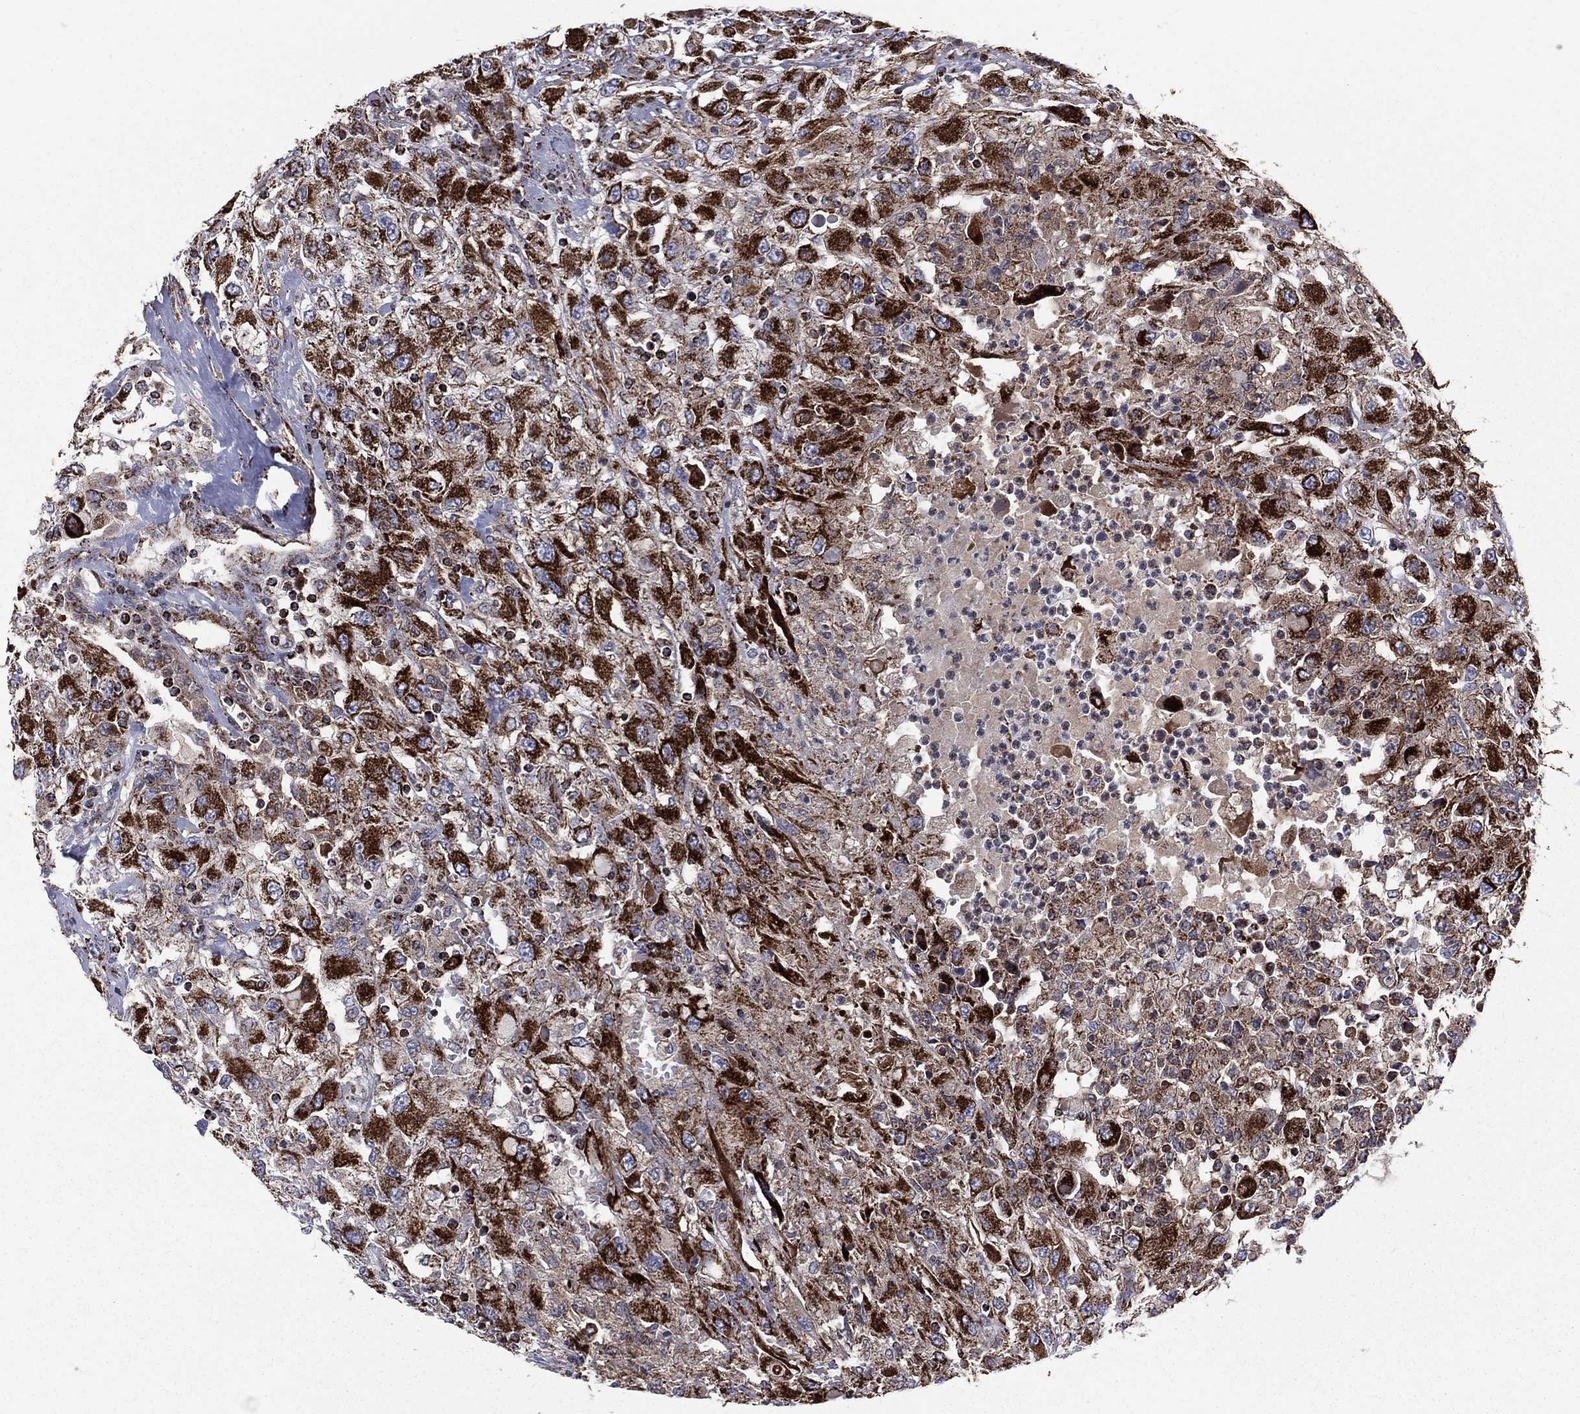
{"staining": {"intensity": "strong", "quantity": ">75%", "location": "cytoplasmic/membranous"}, "tissue": "renal cancer", "cell_type": "Tumor cells", "image_type": "cancer", "snomed": [{"axis": "morphology", "description": "Adenocarcinoma, NOS"}, {"axis": "topography", "description": "Kidney"}], "caption": "This is an image of IHC staining of renal cancer (adenocarcinoma), which shows strong staining in the cytoplasmic/membranous of tumor cells.", "gene": "GOT2", "patient": {"sex": "female", "age": 67}}